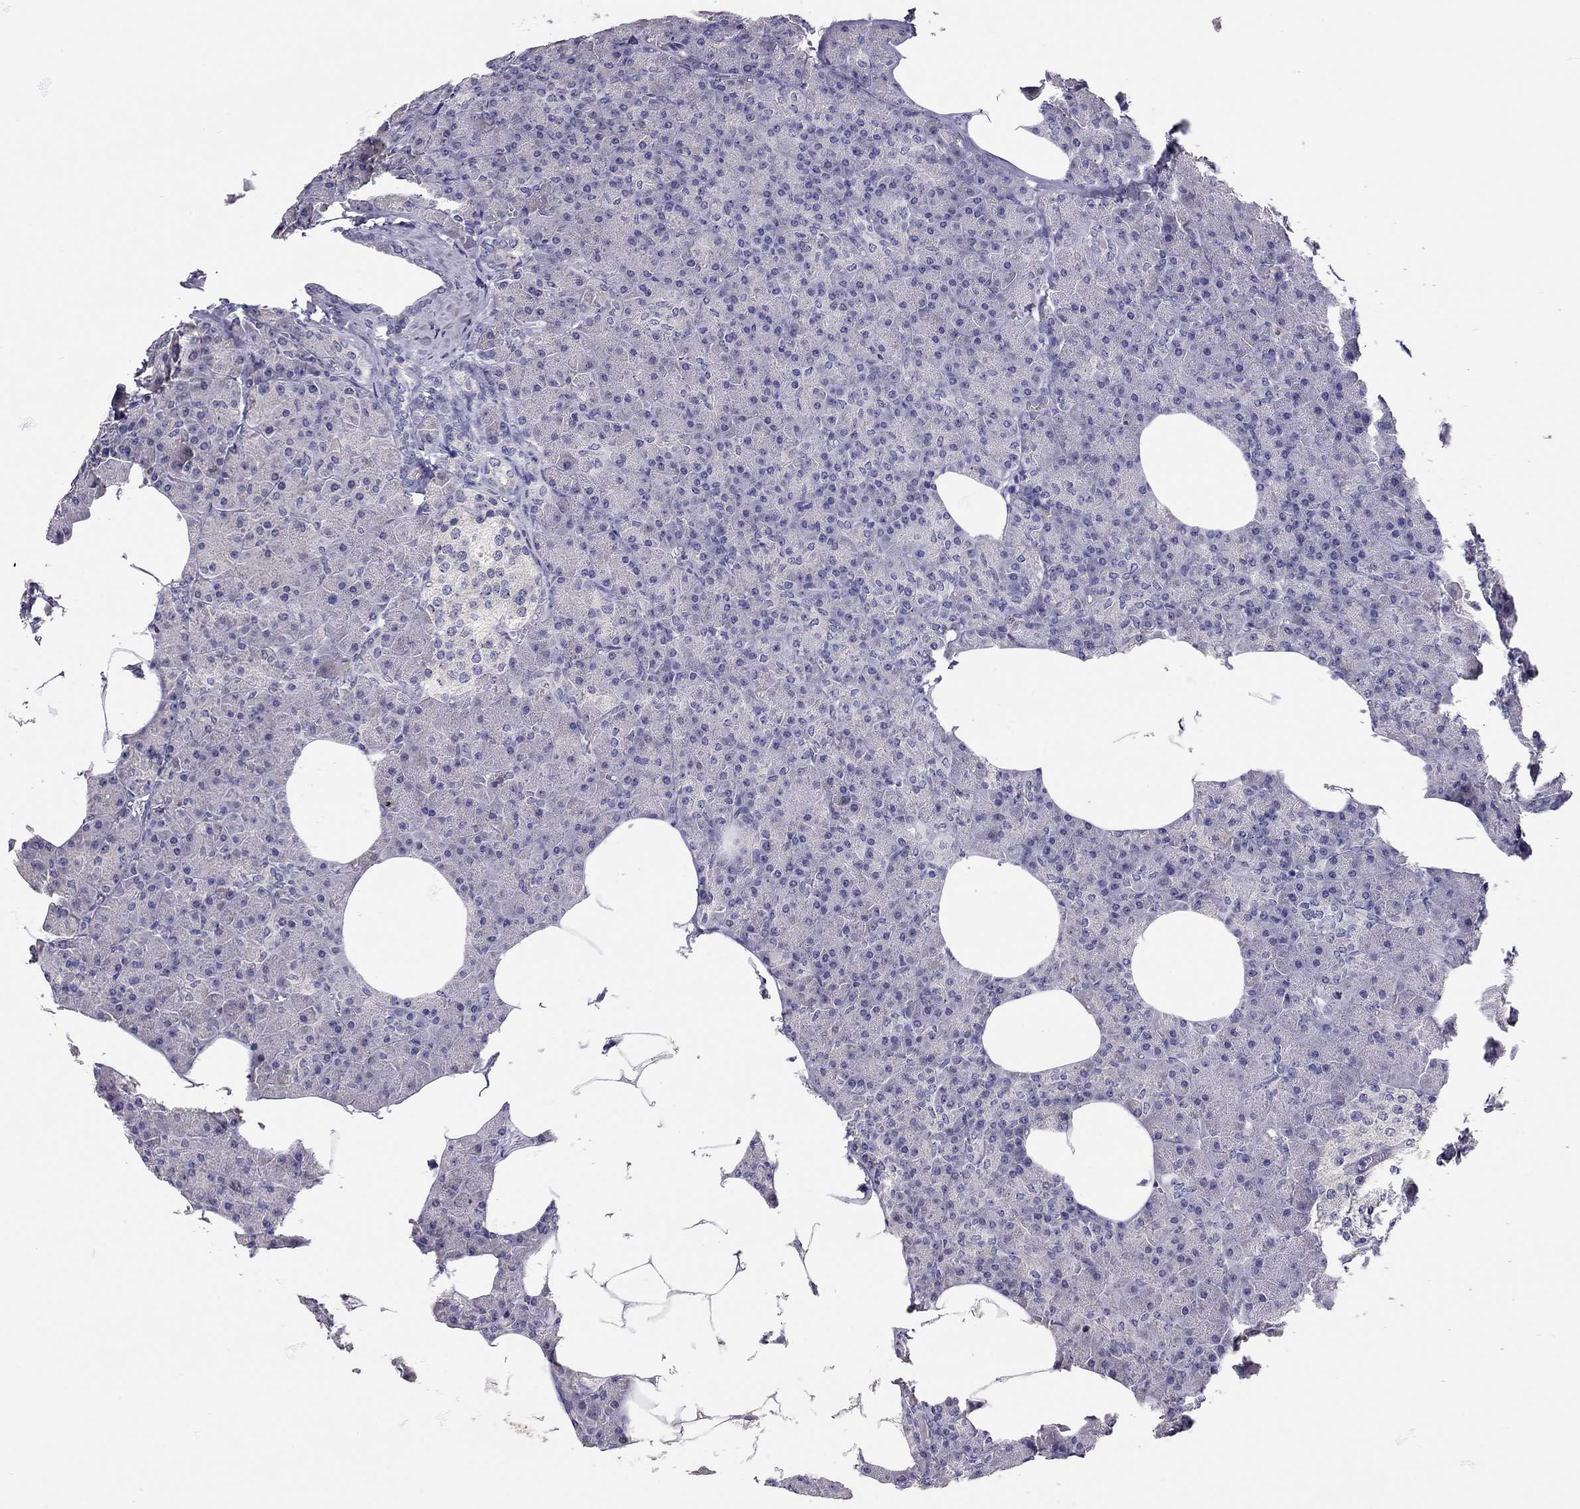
{"staining": {"intensity": "negative", "quantity": "none", "location": "none"}, "tissue": "pancreas", "cell_type": "Exocrine glandular cells", "image_type": "normal", "snomed": [{"axis": "morphology", "description": "Normal tissue, NOS"}, {"axis": "topography", "description": "Pancreas"}], "caption": "Immunohistochemical staining of normal human pancreas exhibits no significant expression in exocrine glandular cells. (Immunohistochemistry, brightfield microscopy, high magnification).", "gene": "SCARB1", "patient": {"sex": "female", "age": 45}}